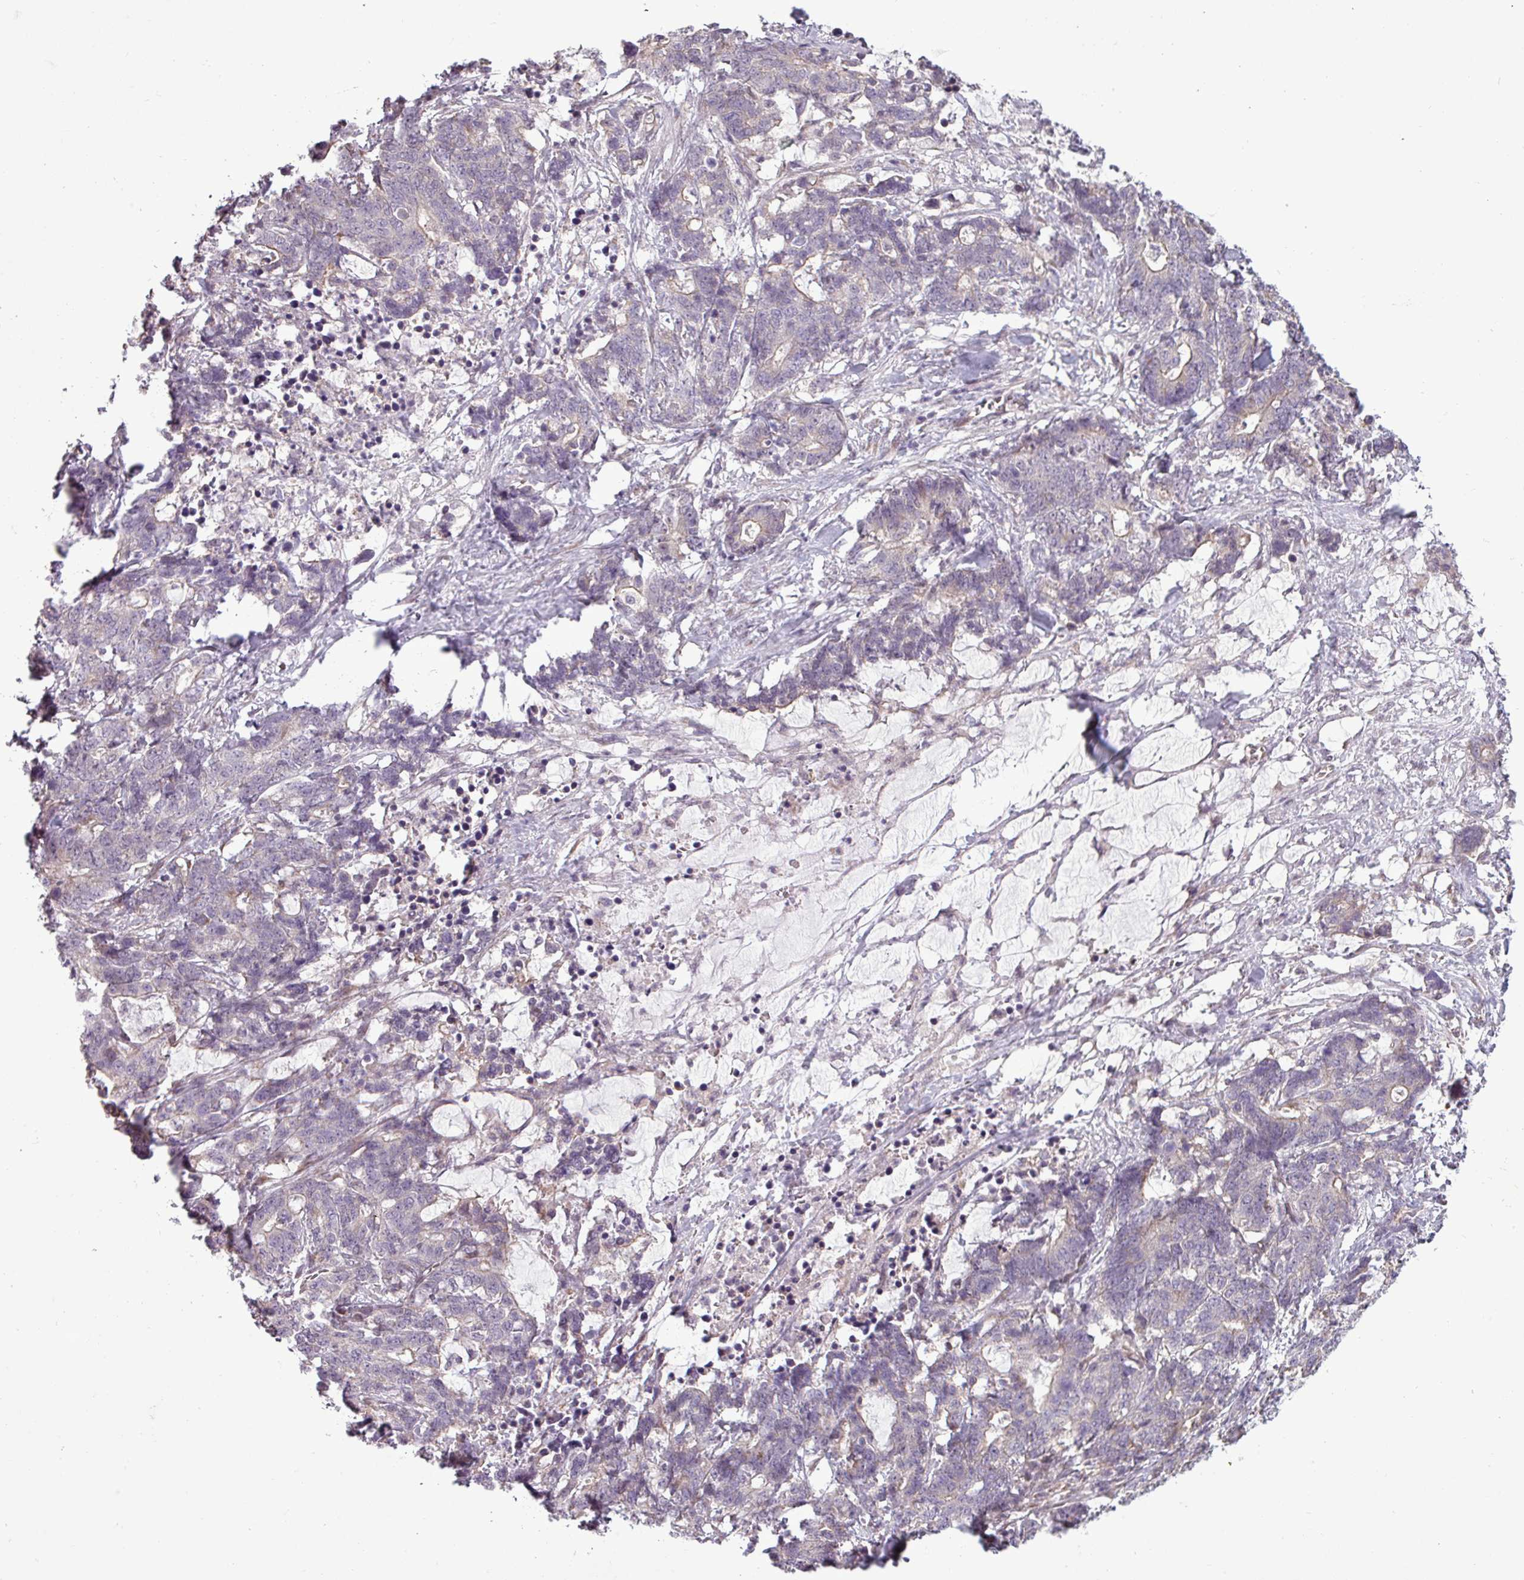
{"staining": {"intensity": "negative", "quantity": "none", "location": "none"}, "tissue": "stomach cancer", "cell_type": "Tumor cells", "image_type": "cancer", "snomed": [{"axis": "morphology", "description": "Normal tissue, NOS"}, {"axis": "morphology", "description": "Adenocarcinoma, NOS"}, {"axis": "topography", "description": "Stomach"}], "caption": "Stomach adenocarcinoma was stained to show a protein in brown. There is no significant staining in tumor cells.", "gene": "GPT2", "patient": {"sex": "female", "age": 64}}